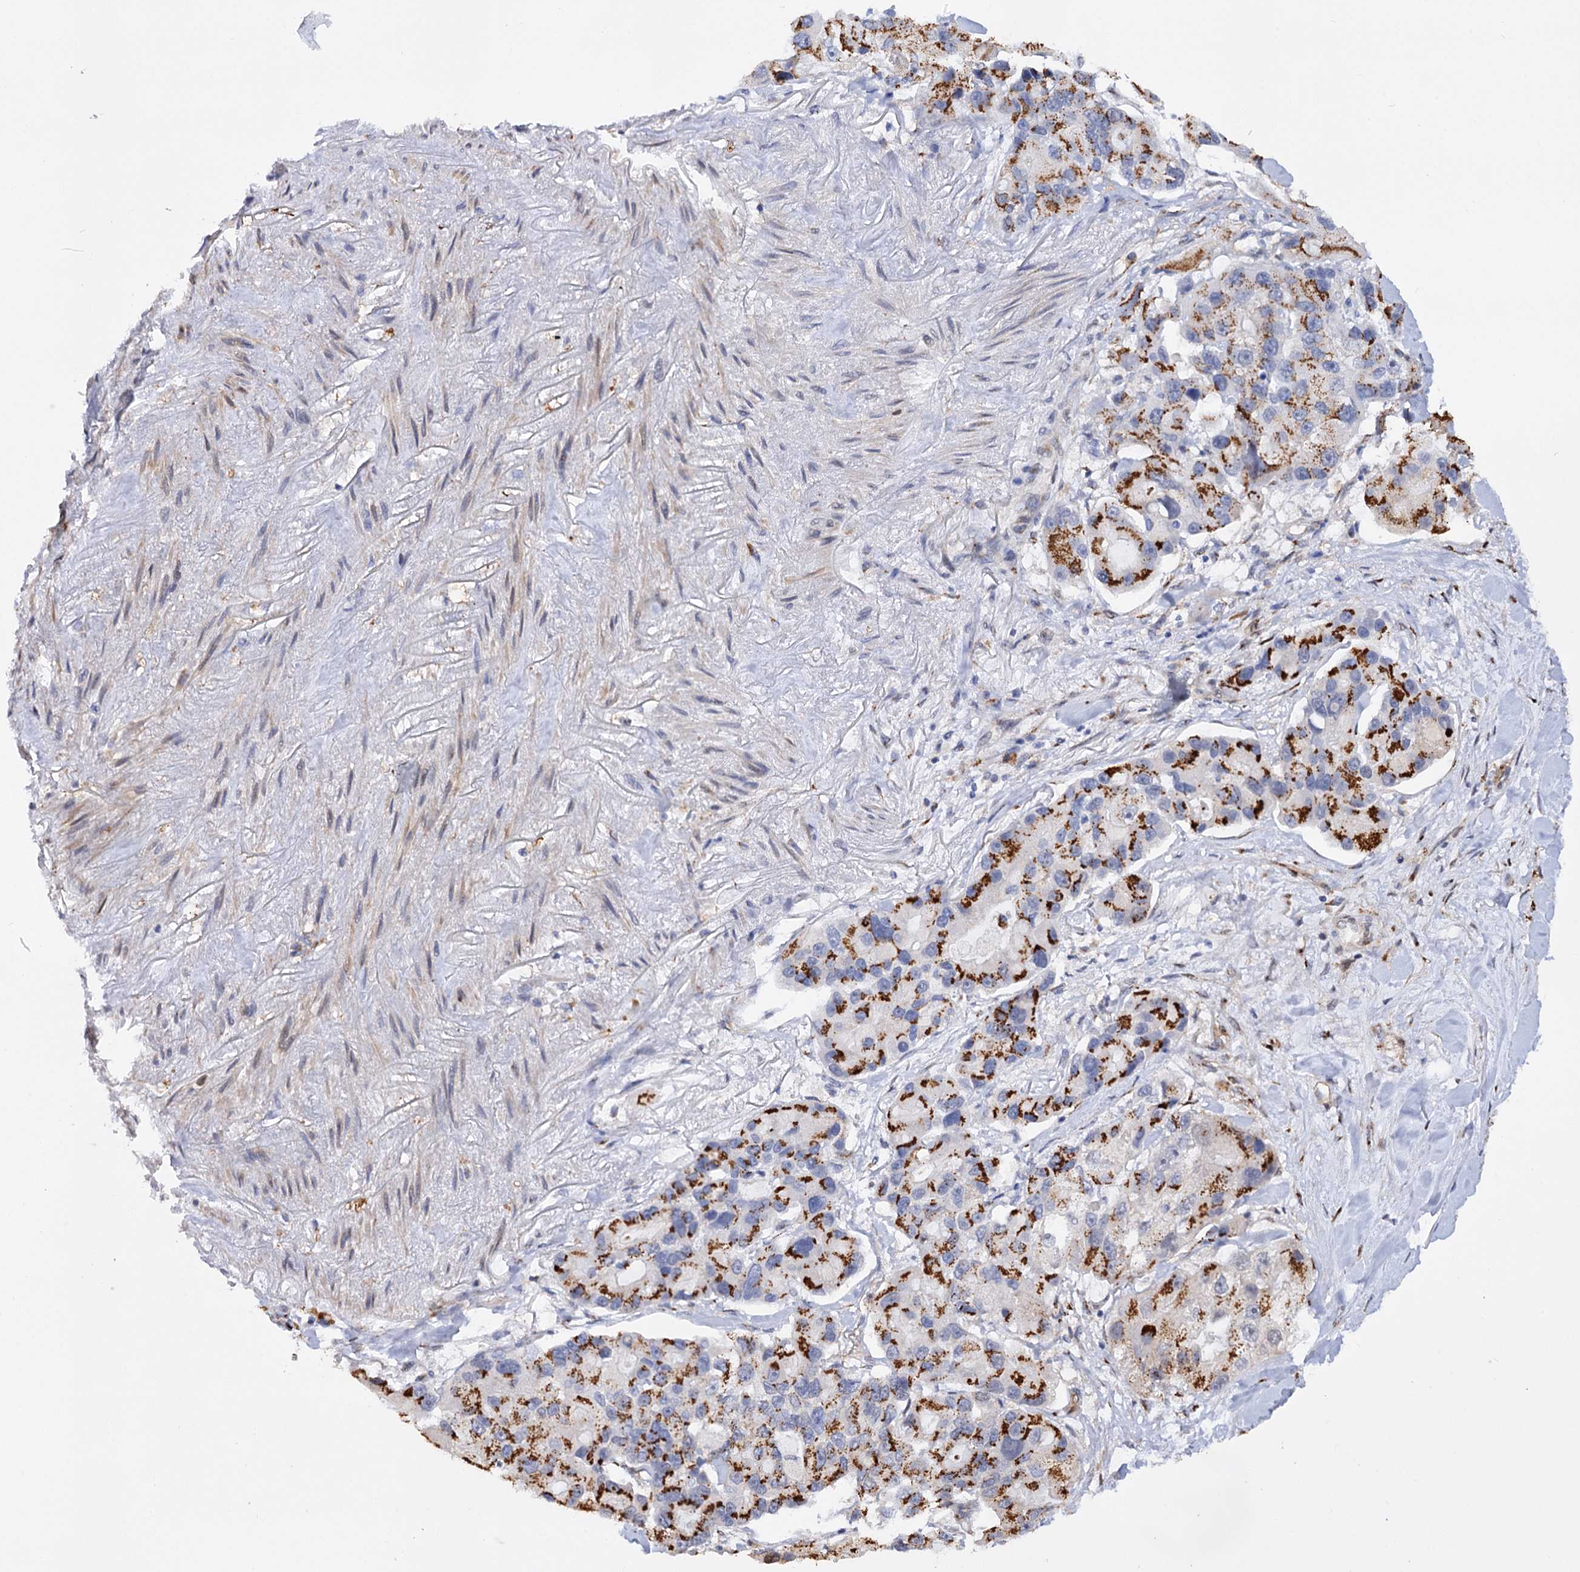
{"staining": {"intensity": "strong", "quantity": ">75%", "location": "cytoplasmic/membranous"}, "tissue": "lung cancer", "cell_type": "Tumor cells", "image_type": "cancer", "snomed": [{"axis": "morphology", "description": "Adenocarcinoma, NOS"}, {"axis": "topography", "description": "Lung"}], "caption": "The photomicrograph displays immunohistochemical staining of lung cancer (adenocarcinoma). There is strong cytoplasmic/membranous staining is seen in approximately >75% of tumor cells. (Brightfield microscopy of DAB IHC at high magnification).", "gene": "C11orf96", "patient": {"sex": "female", "age": 54}}